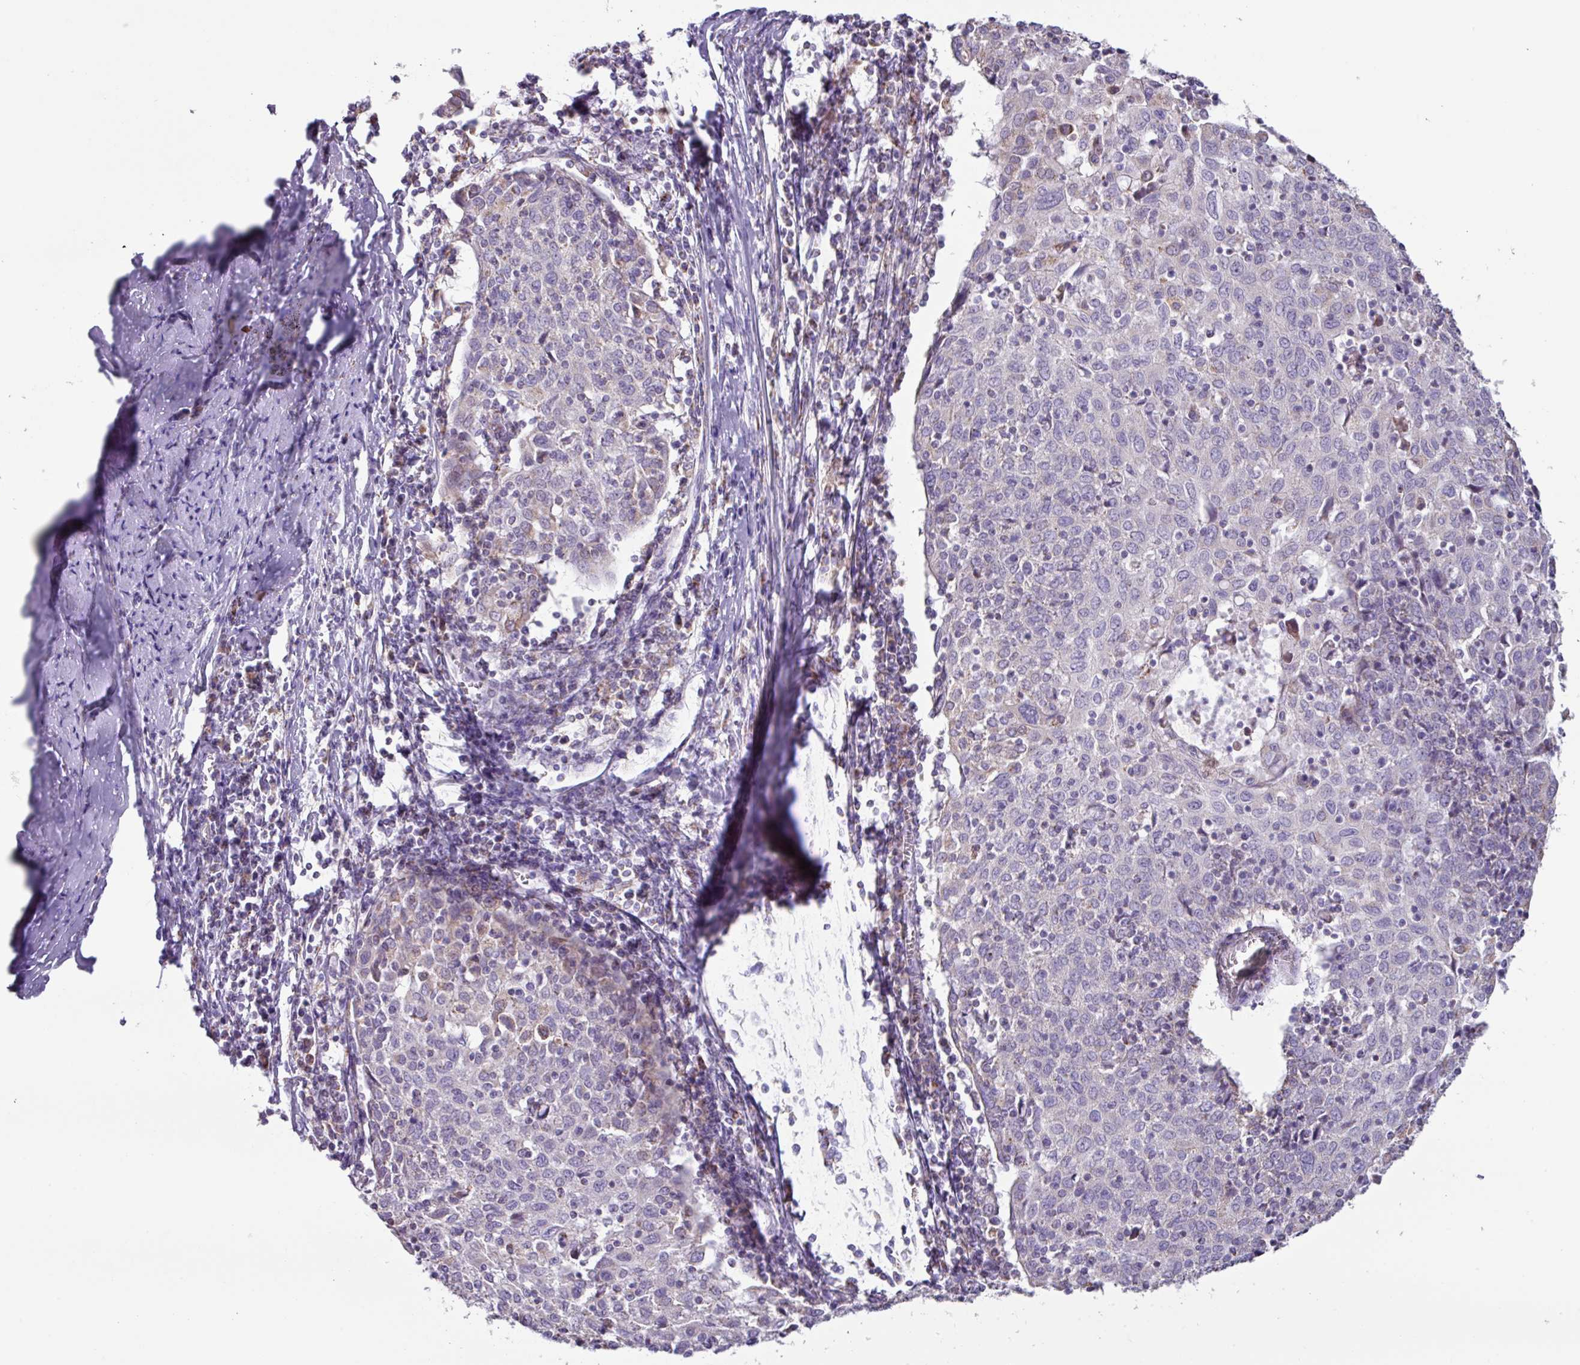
{"staining": {"intensity": "negative", "quantity": "none", "location": "none"}, "tissue": "cervical cancer", "cell_type": "Tumor cells", "image_type": "cancer", "snomed": [{"axis": "morphology", "description": "Squamous cell carcinoma, NOS"}, {"axis": "topography", "description": "Cervix"}], "caption": "DAB (3,3'-diaminobenzidine) immunohistochemical staining of human squamous cell carcinoma (cervical) reveals no significant positivity in tumor cells.", "gene": "MT-ND4", "patient": {"sex": "female", "age": 52}}